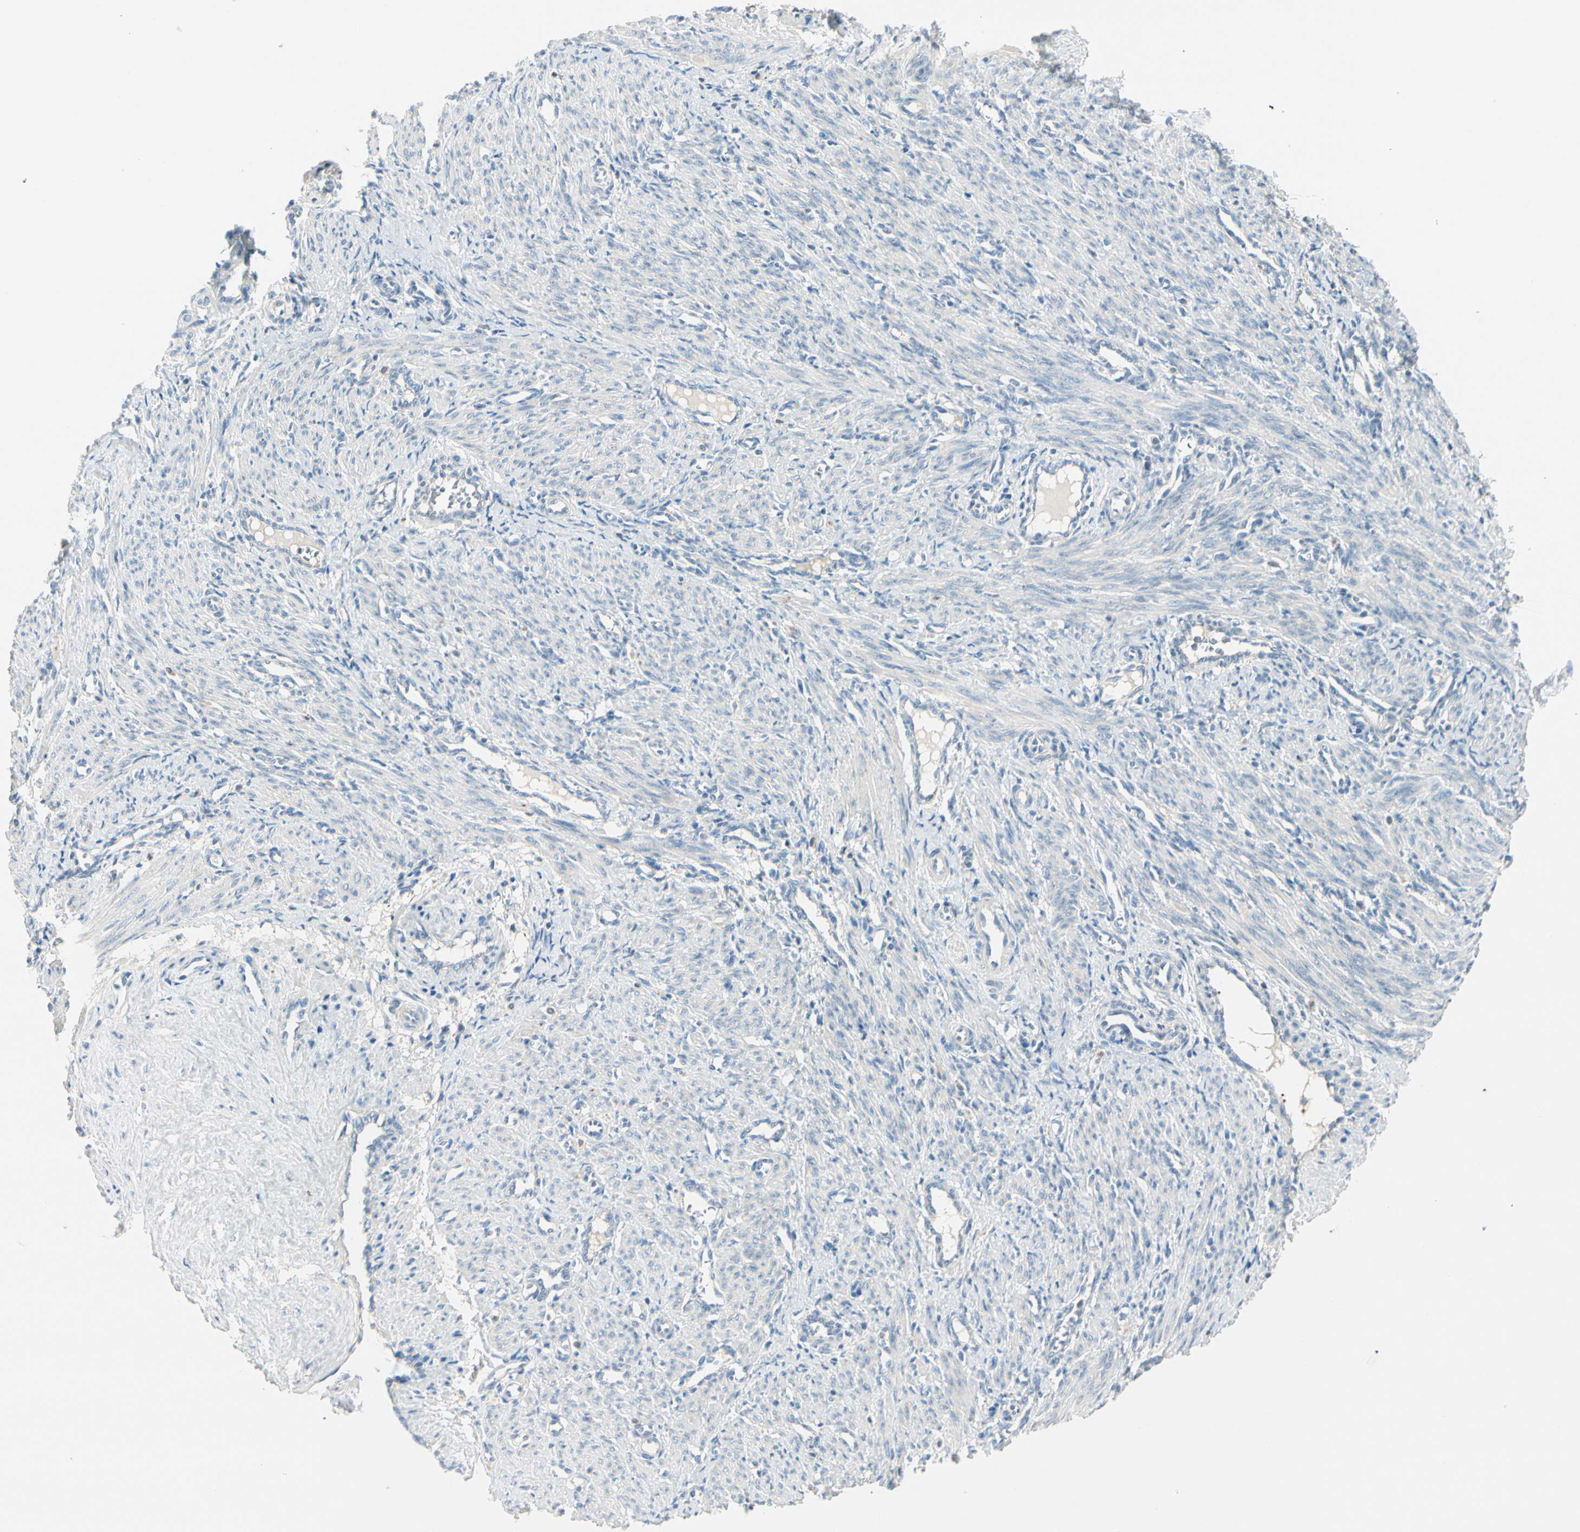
{"staining": {"intensity": "negative", "quantity": "none", "location": "none"}, "tissue": "smooth muscle", "cell_type": "Smooth muscle cells", "image_type": "normal", "snomed": [{"axis": "morphology", "description": "Normal tissue, NOS"}, {"axis": "topography", "description": "Endometrium"}], "caption": "The image demonstrates no staining of smooth muscle cells in unremarkable smooth muscle. Brightfield microscopy of immunohistochemistry stained with DAB (3,3'-diaminobenzidine) (brown) and hematoxylin (blue), captured at high magnification.", "gene": "PEBP1", "patient": {"sex": "female", "age": 33}}